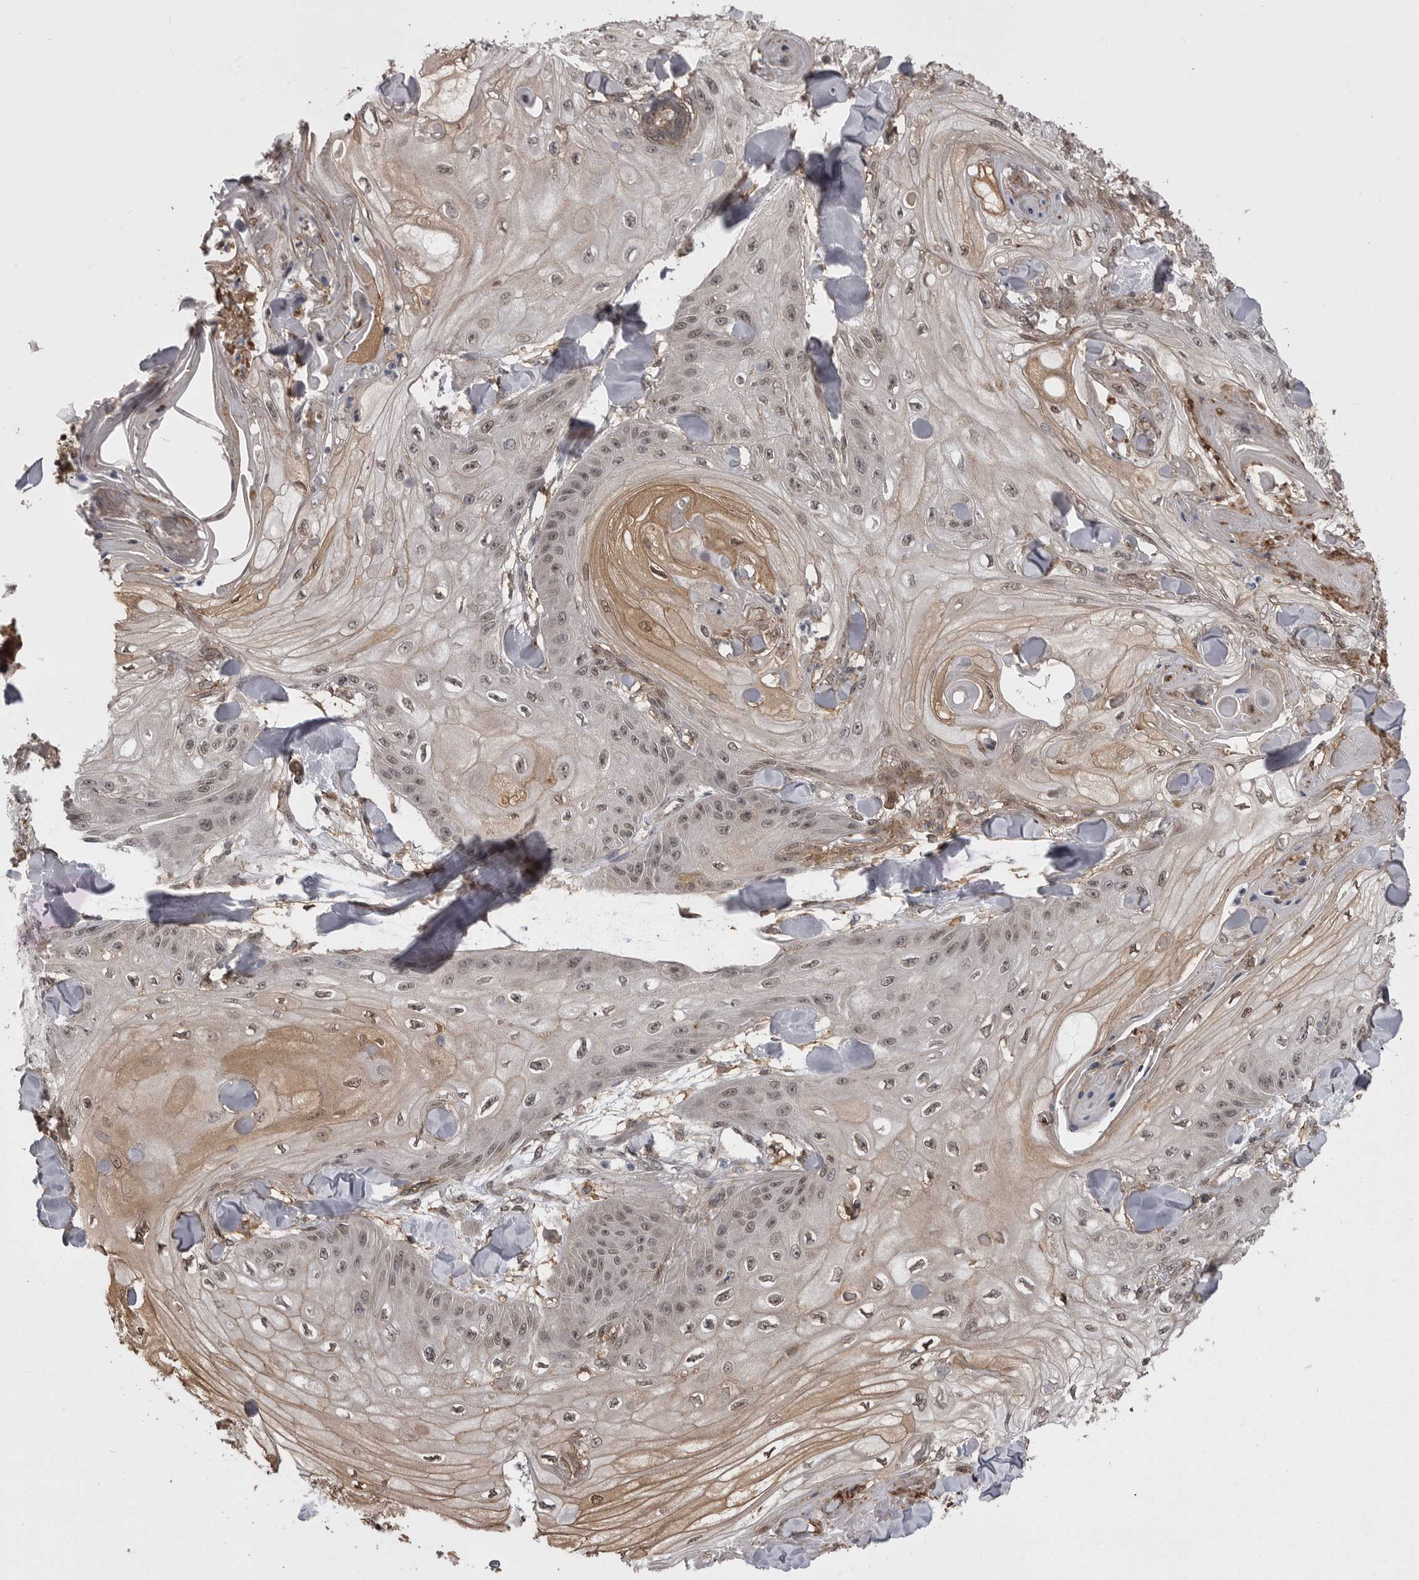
{"staining": {"intensity": "weak", "quantity": ">75%", "location": "cytoplasmic/membranous,nuclear"}, "tissue": "skin cancer", "cell_type": "Tumor cells", "image_type": "cancer", "snomed": [{"axis": "morphology", "description": "Squamous cell carcinoma, NOS"}, {"axis": "topography", "description": "Skin"}], "caption": "The micrograph reveals staining of skin cancer, revealing weak cytoplasmic/membranous and nuclear protein expression (brown color) within tumor cells.", "gene": "ABL1", "patient": {"sex": "male", "age": 74}}